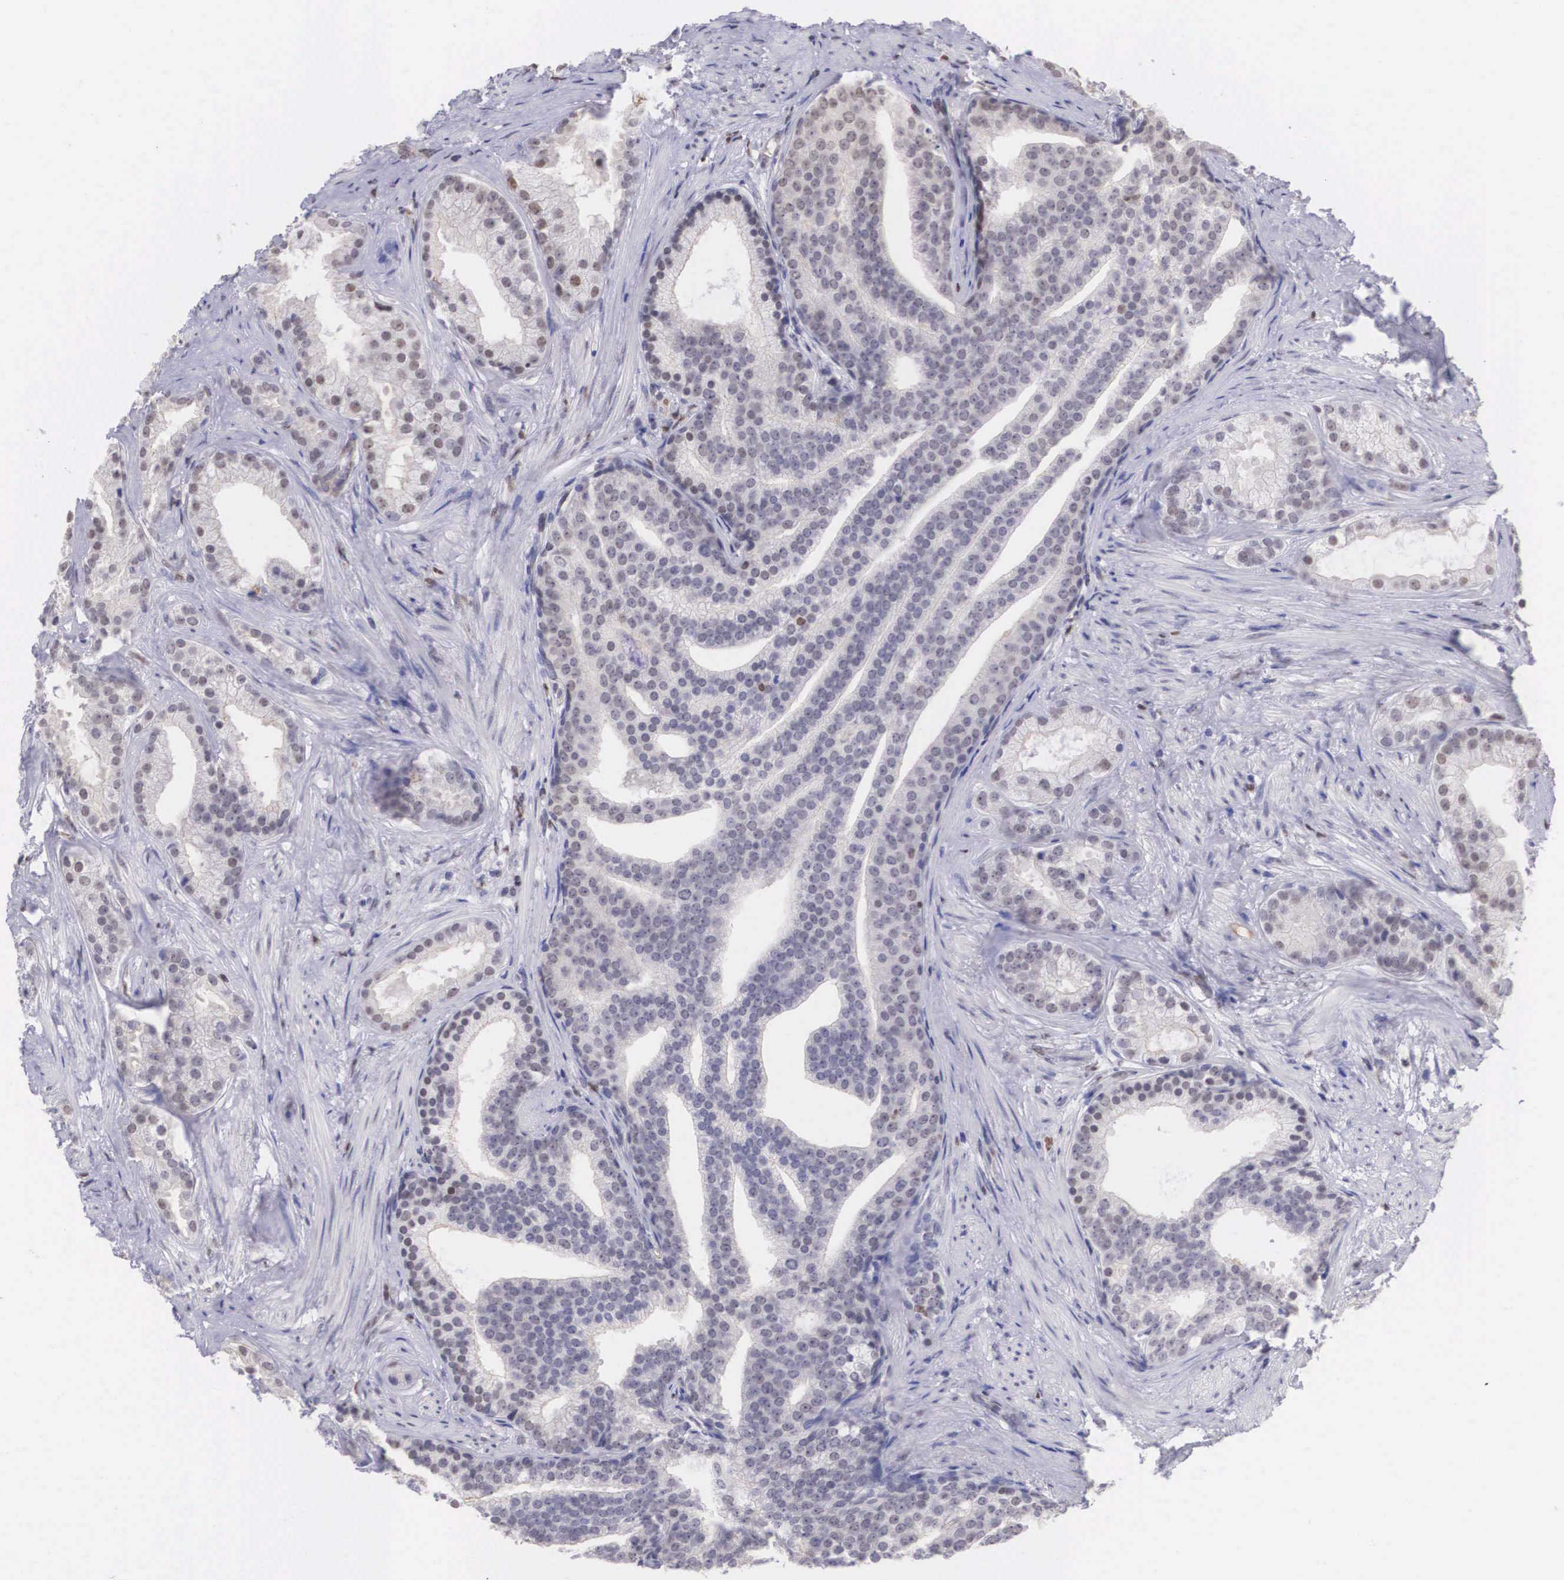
{"staining": {"intensity": "moderate", "quantity": "<25%", "location": "nuclear"}, "tissue": "prostate cancer", "cell_type": "Tumor cells", "image_type": "cancer", "snomed": [{"axis": "morphology", "description": "Adenocarcinoma, Low grade"}, {"axis": "topography", "description": "Prostate"}], "caption": "Brown immunohistochemical staining in prostate cancer (low-grade adenocarcinoma) exhibits moderate nuclear staining in approximately <25% of tumor cells.", "gene": "ETV6", "patient": {"sex": "male", "age": 71}}